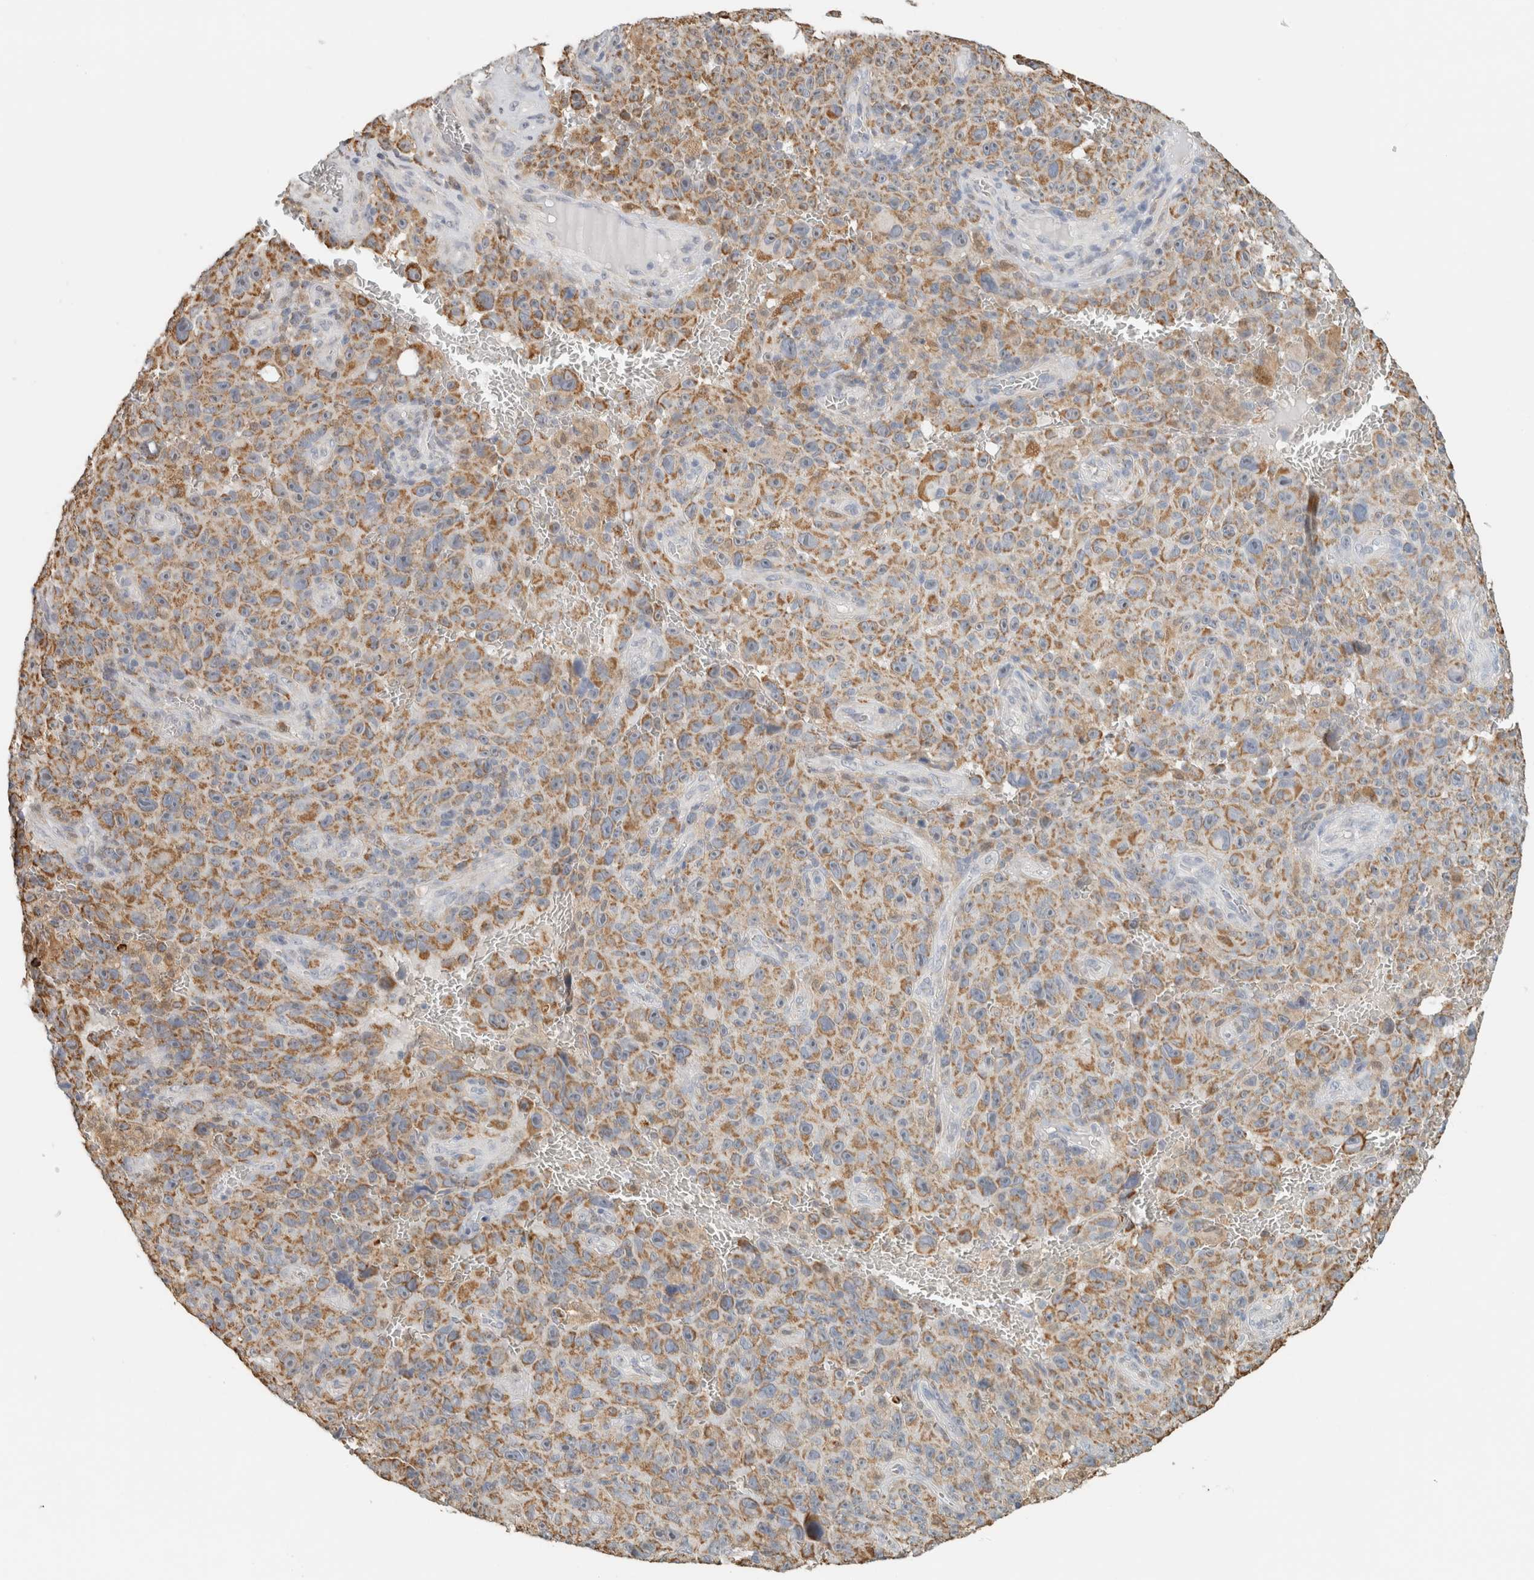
{"staining": {"intensity": "weak", "quantity": ">75%", "location": "cytoplasmic/membranous"}, "tissue": "melanoma", "cell_type": "Tumor cells", "image_type": "cancer", "snomed": [{"axis": "morphology", "description": "Malignant melanoma, NOS"}, {"axis": "topography", "description": "Skin"}], "caption": "High-power microscopy captured an immunohistochemistry (IHC) histopathology image of malignant melanoma, revealing weak cytoplasmic/membranous staining in approximately >75% of tumor cells.", "gene": "CAPG", "patient": {"sex": "female", "age": 82}}